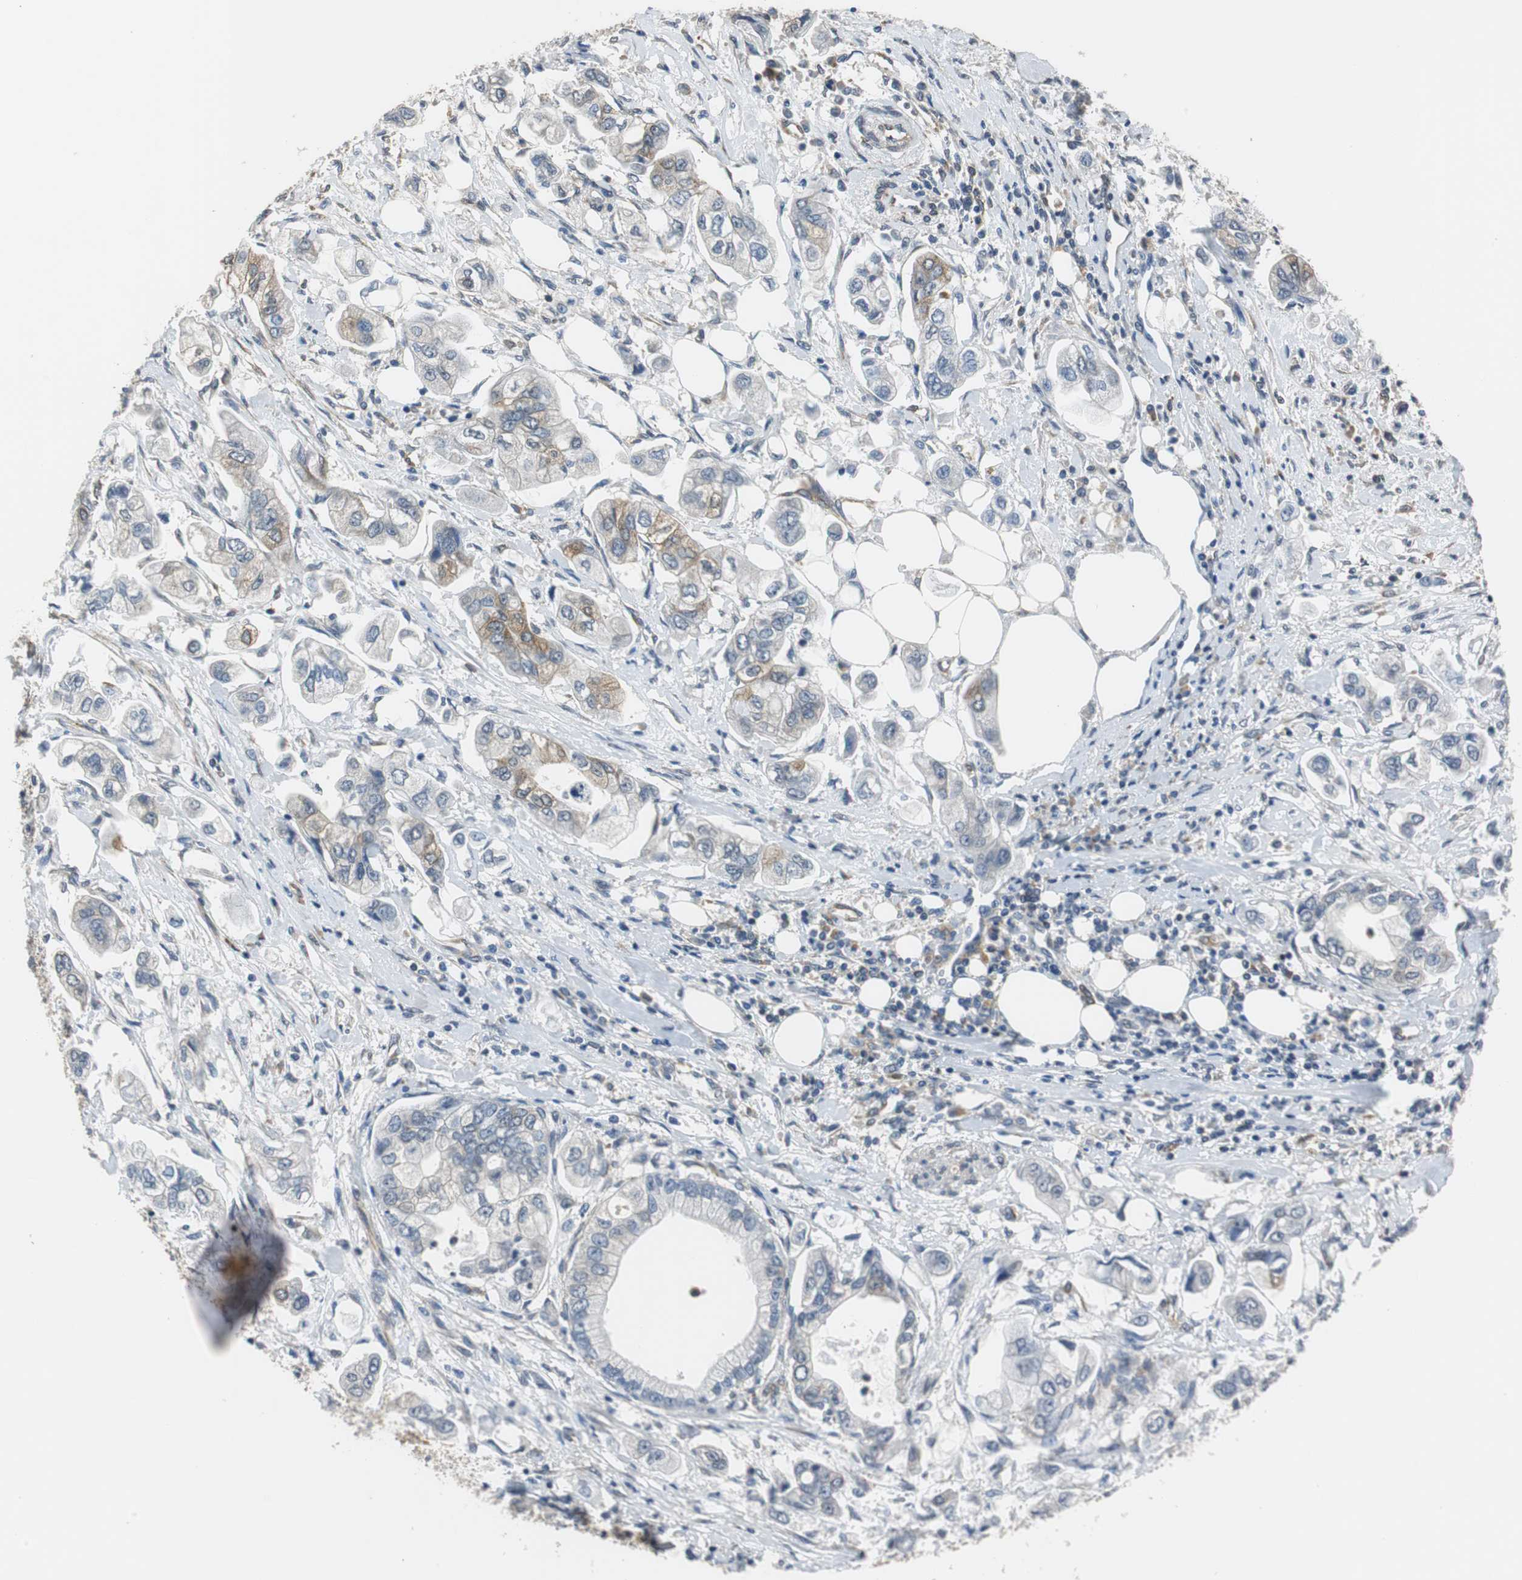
{"staining": {"intensity": "moderate", "quantity": "<25%", "location": "cytoplasmic/membranous"}, "tissue": "stomach cancer", "cell_type": "Tumor cells", "image_type": "cancer", "snomed": [{"axis": "morphology", "description": "Adenocarcinoma, NOS"}, {"axis": "topography", "description": "Stomach"}], "caption": "Stomach cancer stained for a protein (brown) demonstrates moderate cytoplasmic/membranous positive staining in about <25% of tumor cells.", "gene": "CNOT3", "patient": {"sex": "male", "age": 62}}